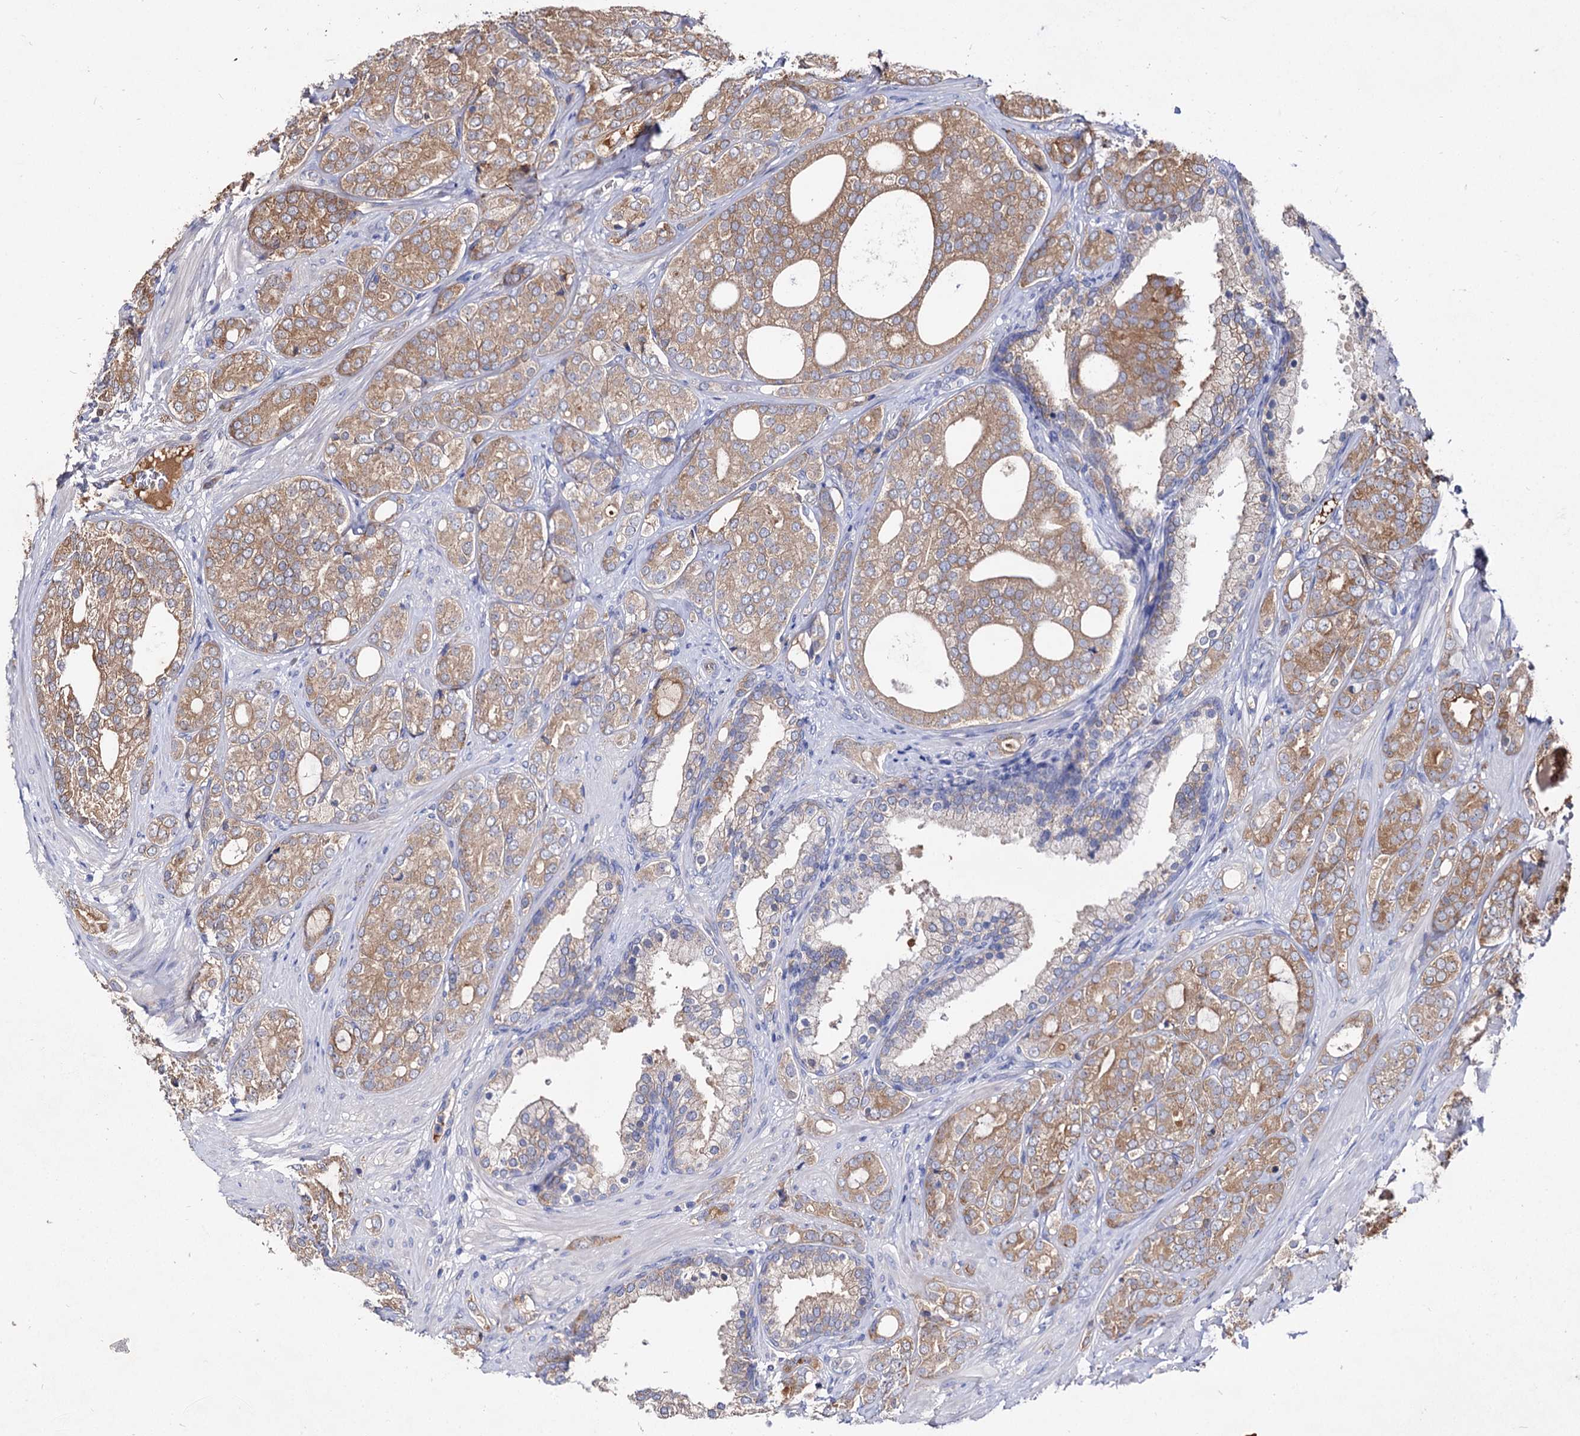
{"staining": {"intensity": "moderate", "quantity": ">75%", "location": "cytoplasmic/membranous"}, "tissue": "prostate cancer", "cell_type": "Tumor cells", "image_type": "cancer", "snomed": [{"axis": "morphology", "description": "Adenocarcinoma, High grade"}, {"axis": "topography", "description": "Prostate"}], "caption": "An image of prostate adenocarcinoma (high-grade) stained for a protein demonstrates moderate cytoplasmic/membranous brown staining in tumor cells. (DAB IHC with brightfield microscopy, high magnification).", "gene": "ARFIP2", "patient": {"sex": "male", "age": 60}}